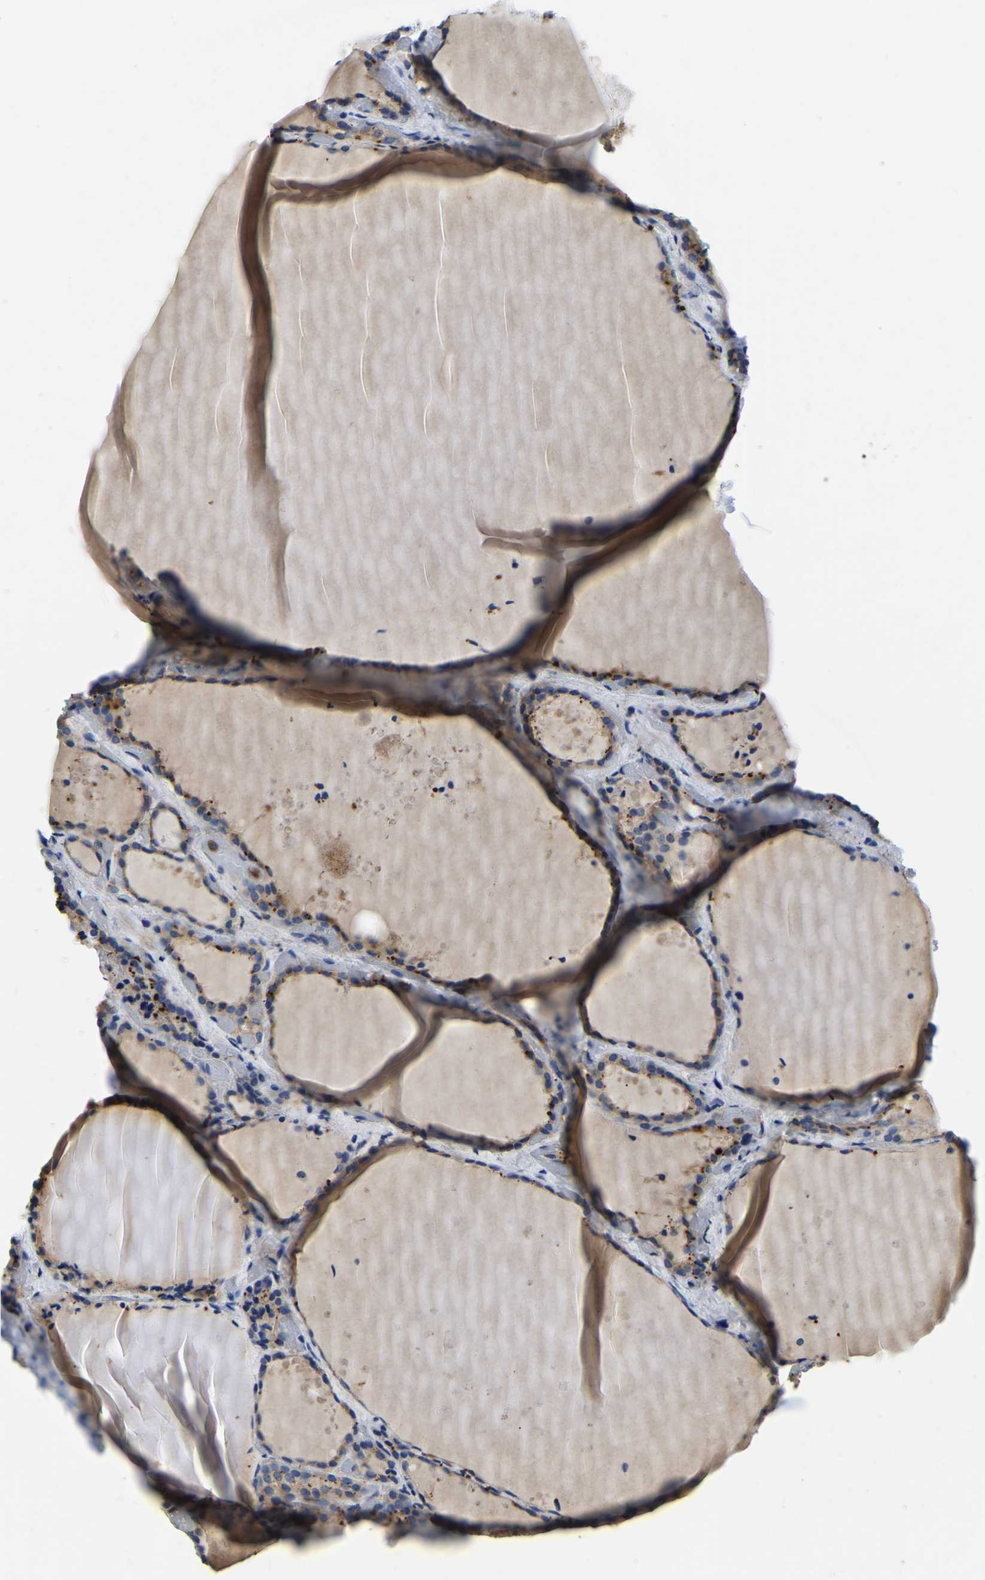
{"staining": {"intensity": "weak", "quantity": ">75%", "location": "cytoplasmic/membranous"}, "tissue": "thyroid gland", "cell_type": "Glandular cells", "image_type": "normal", "snomed": [{"axis": "morphology", "description": "Normal tissue, NOS"}, {"axis": "topography", "description": "Thyroid gland"}], "caption": "A brown stain highlights weak cytoplasmic/membranous positivity of a protein in glandular cells of unremarkable thyroid gland. The protein is shown in brown color, while the nuclei are stained blue.", "gene": "STAT2", "patient": {"sex": "female", "age": 44}}